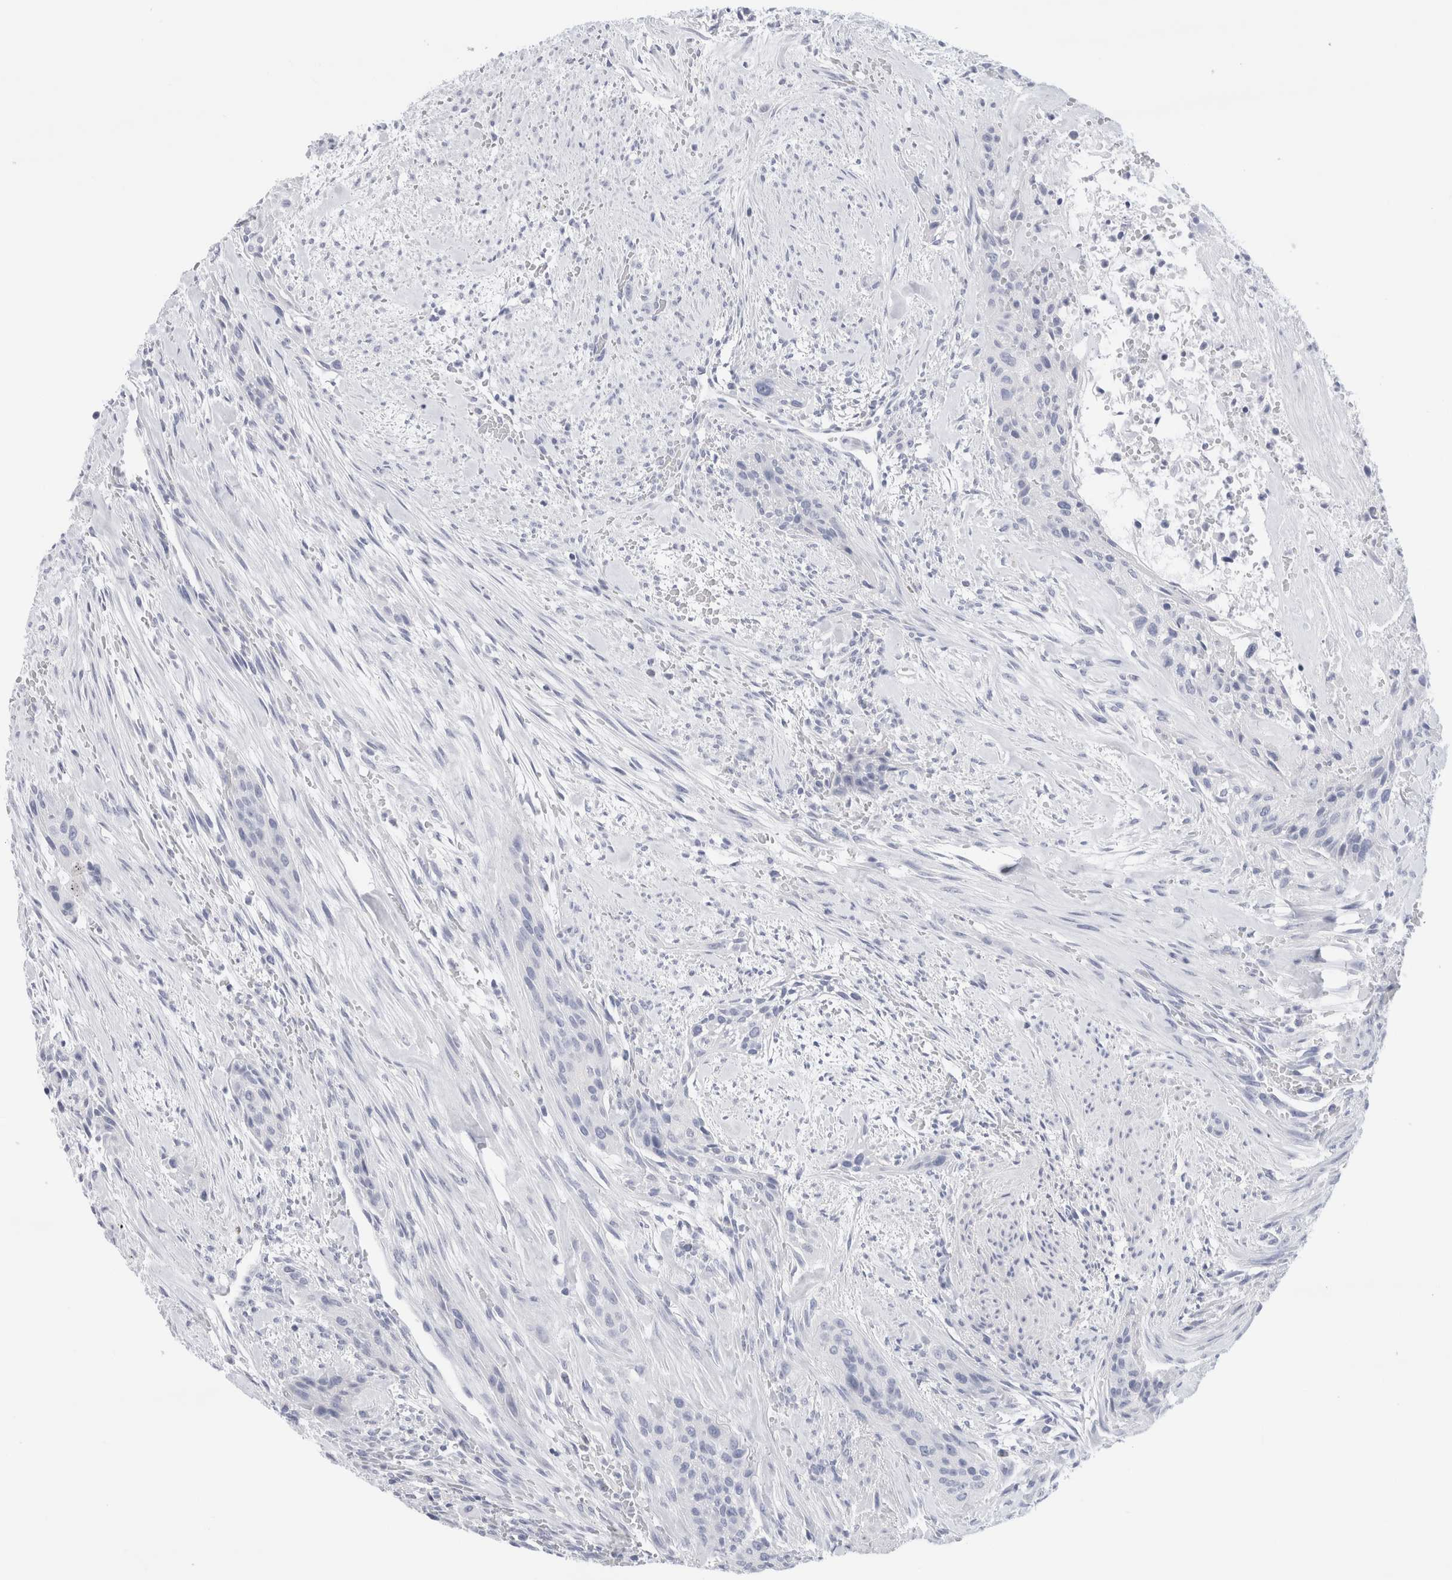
{"staining": {"intensity": "negative", "quantity": "none", "location": "none"}, "tissue": "urothelial cancer", "cell_type": "Tumor cells", "image_type": "cancer", "snomed": [{"axis": "morphology", "description": "Urothelial carcinoma, High grade"}, {"axis": "topography", "description": "Urinary bladder"}], "caption": "Tumor cells show no significant protein positivity in urothelial cancer.", "gene": "ECHDC2", "patient": {"sex": "male", "age": 35}}